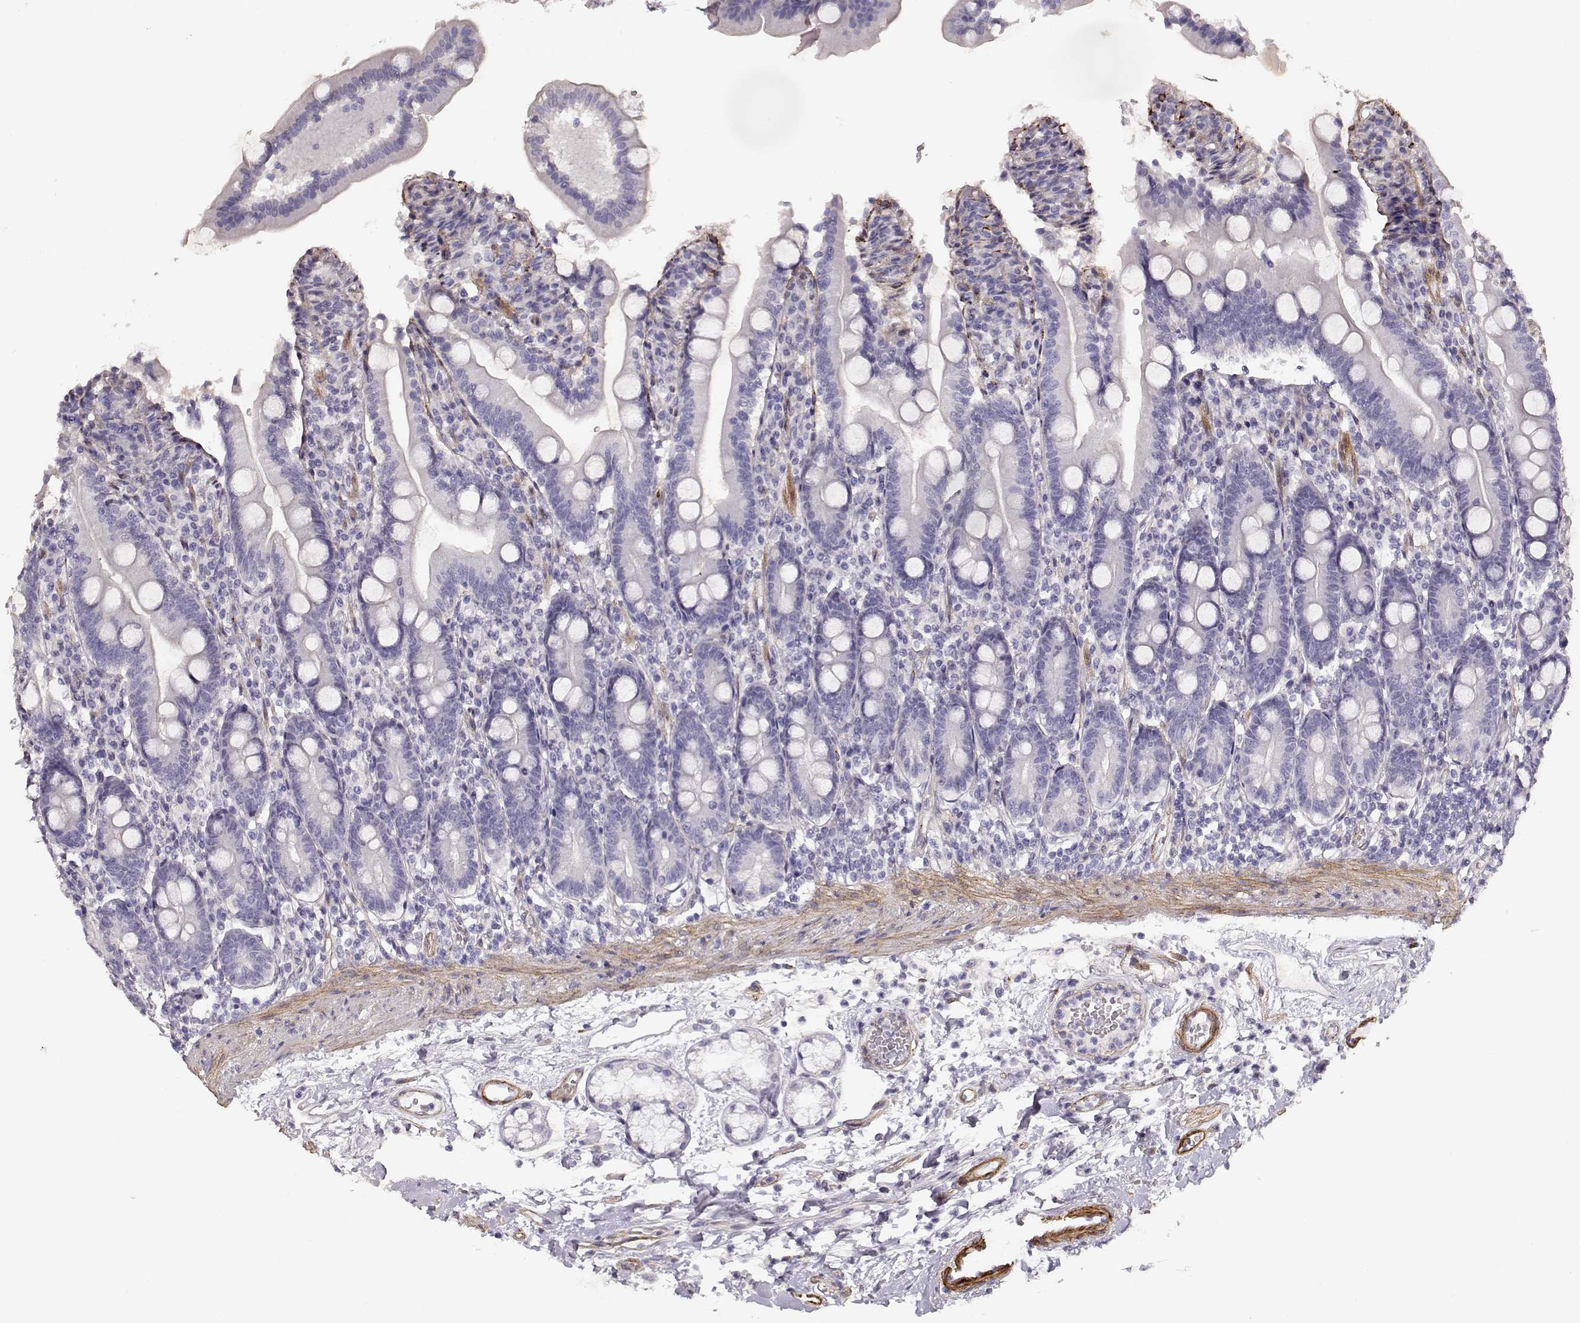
{"staining": {"intensity": "negative", "quantity": "none", "location": "none"}, "tissue": "duodenum", "cell_type": "Glandular cells", "image_type": "normal", "snomed": [{"axis": "morphology", "description": "Normal tissue, NOS"}, {"axis": "topography", "description": "Duodenum"}], "caption": "Immunohistochemical staining of normal human duodenum exhibits no significant expression in glandular cells.", "gene": "LAMC1", "patient": {"sex": "female", "age": 67}}